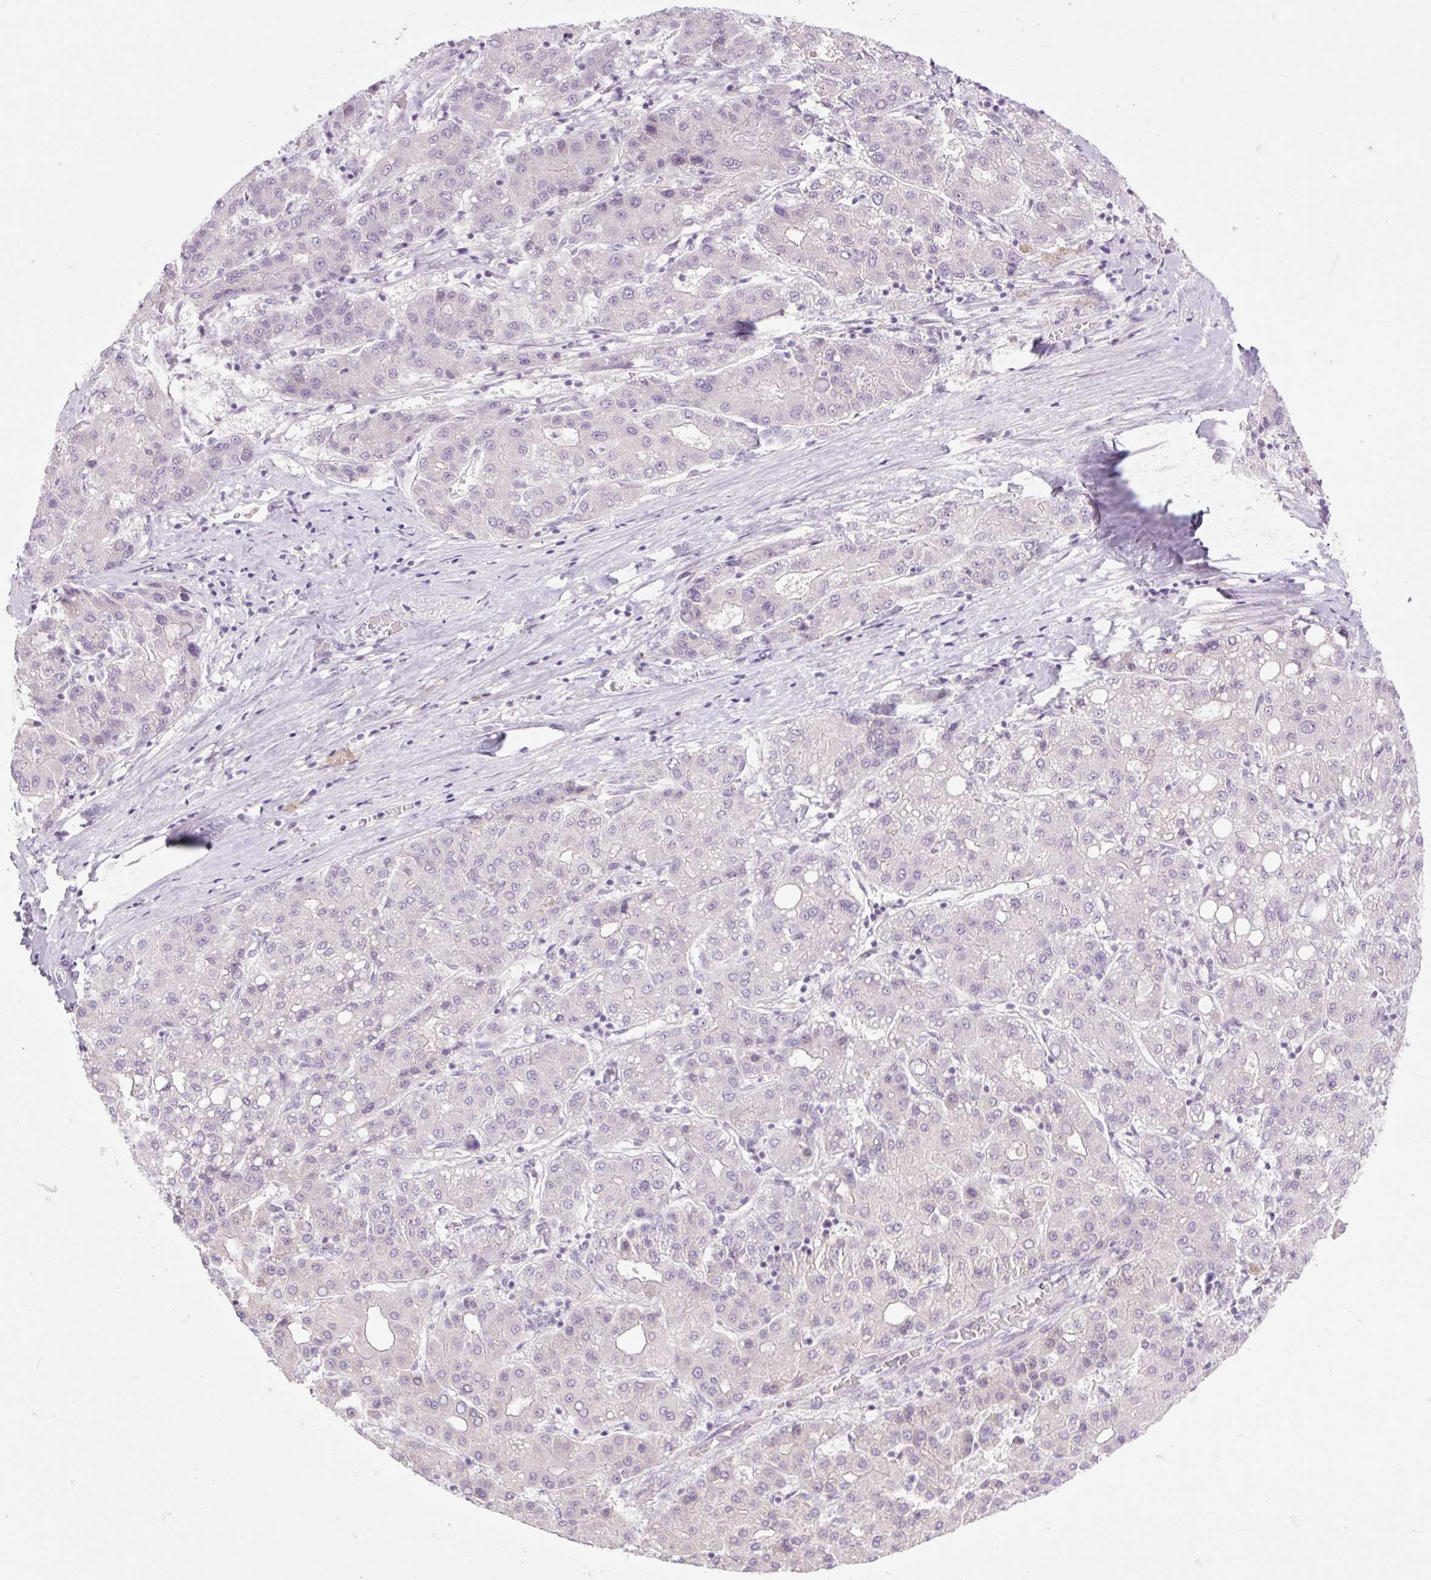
{"staining": {"intensity": "negative", "quantity": "none", "location": "none"}, "tissue": "liver cancer", "cell_type": "Tumor cells", "image_type": "cancer", "snomed": [{"axis": "morphology", "description": "Carcinoma, Hepatocellular, NOS"}, {"axis": "topography", "description": "Liver"}], "caption": "DAB (3,3'-diaminobenzidine) immunohistochemical staining of human liver hepatocellular carcinoma displays no significant staining in tumor cells. Nuclei are stained in blue.", "gene": "ICE1", "patient": {"sex": "male", "age": 65}}